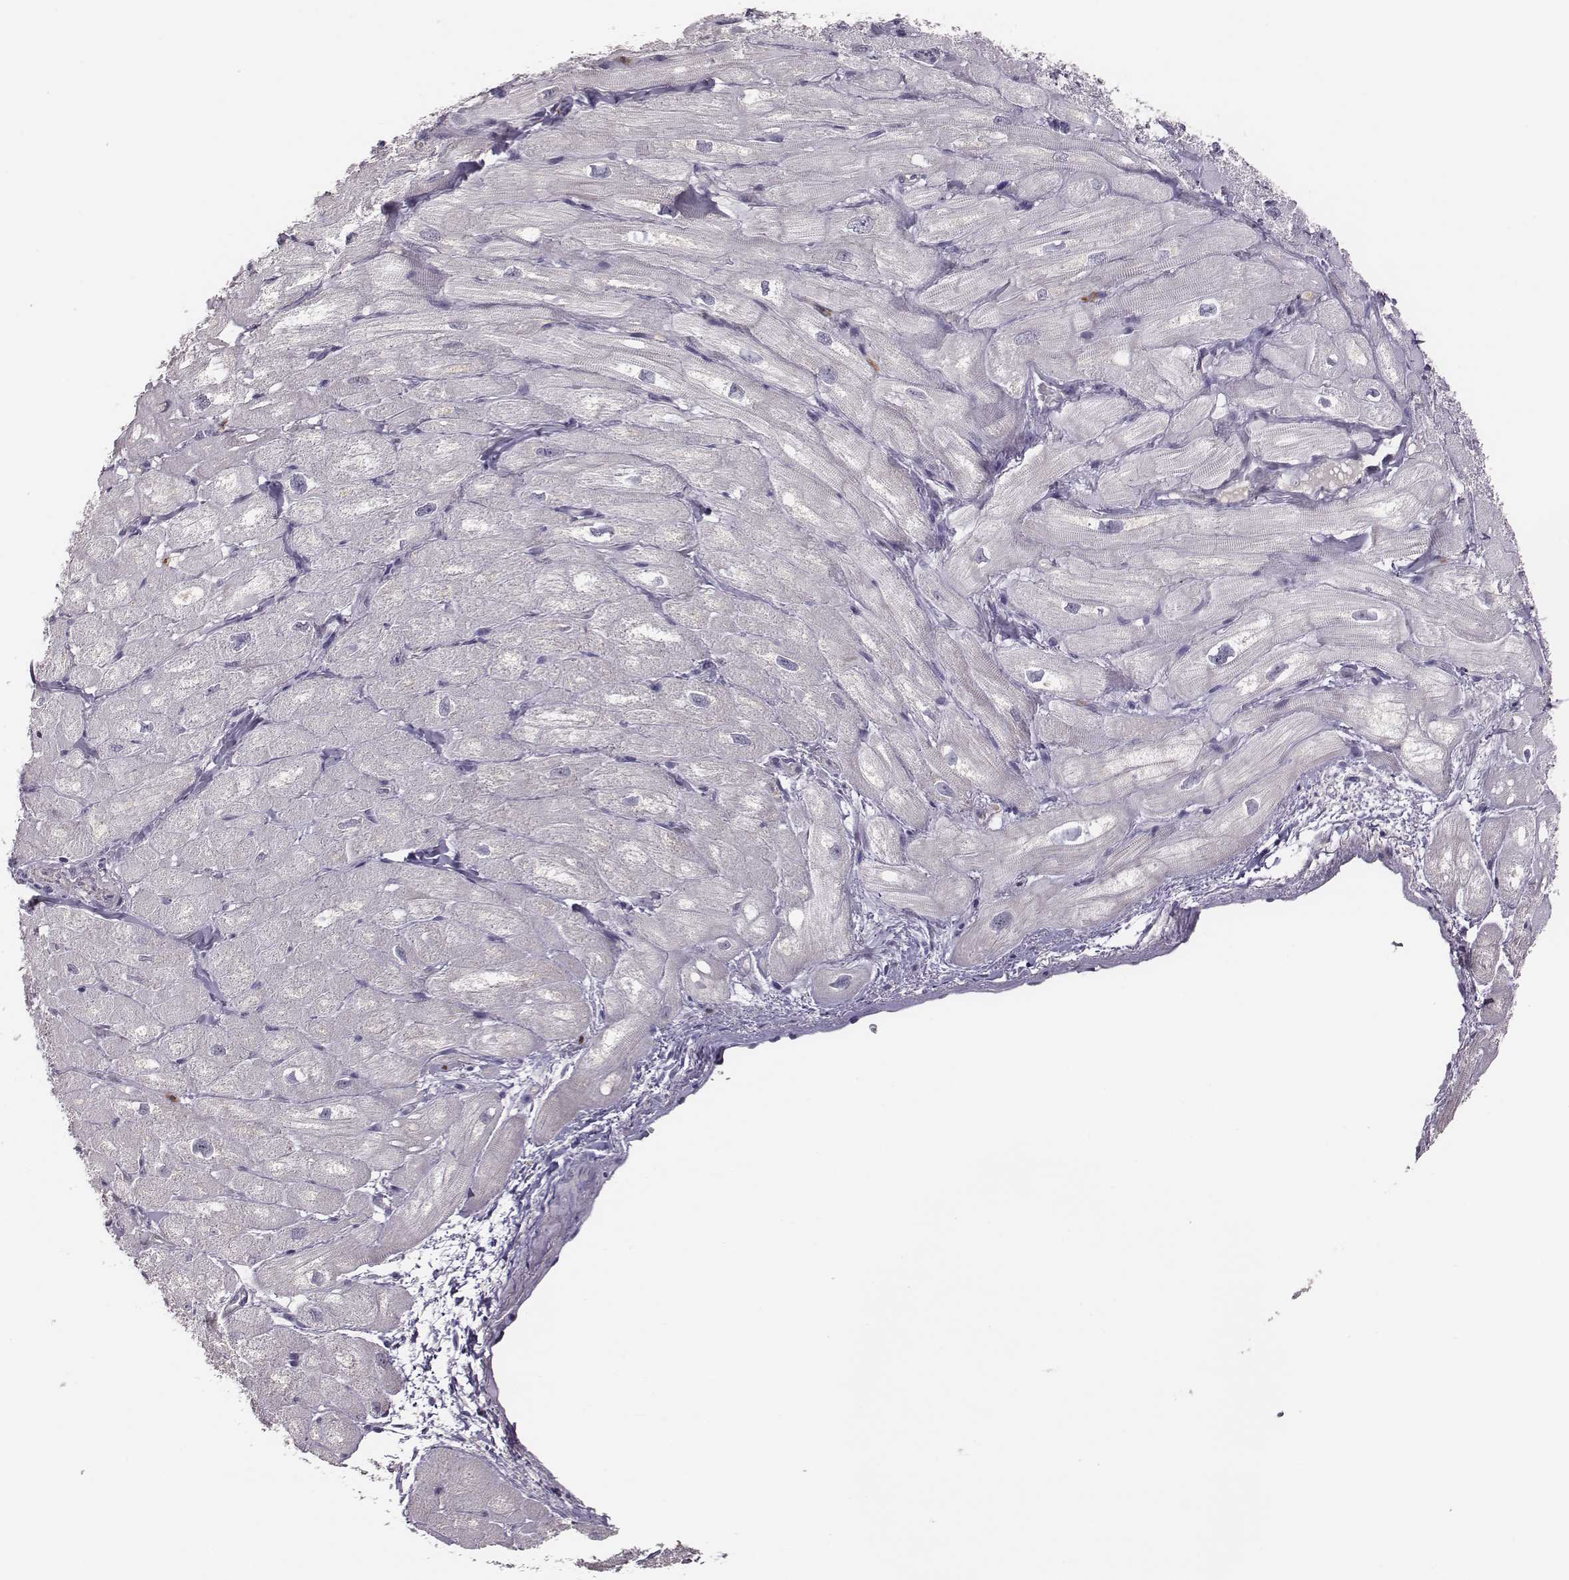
{"staining": {"intensity": "negative", "quantity": "none", "location": "none"}, "tissue": "heart muscle", "cell_type": "Cardiomyocytes", "image_type": "normal", "snomed": [{"axis": "morphology", "description": "Normal tissue, NOS"}, {"axis": "topography", "description": "Heart"}], "caption": "Cardiomyocytes are negative for protein expression in benign human heart muscle. Brightfield microscopy of immunohistochemistry stained with DAB (brown) and hematoxylin (blue), captured at high magnification.", "gene": "KMO", "patient": {"sex": "male", "age": 60}}